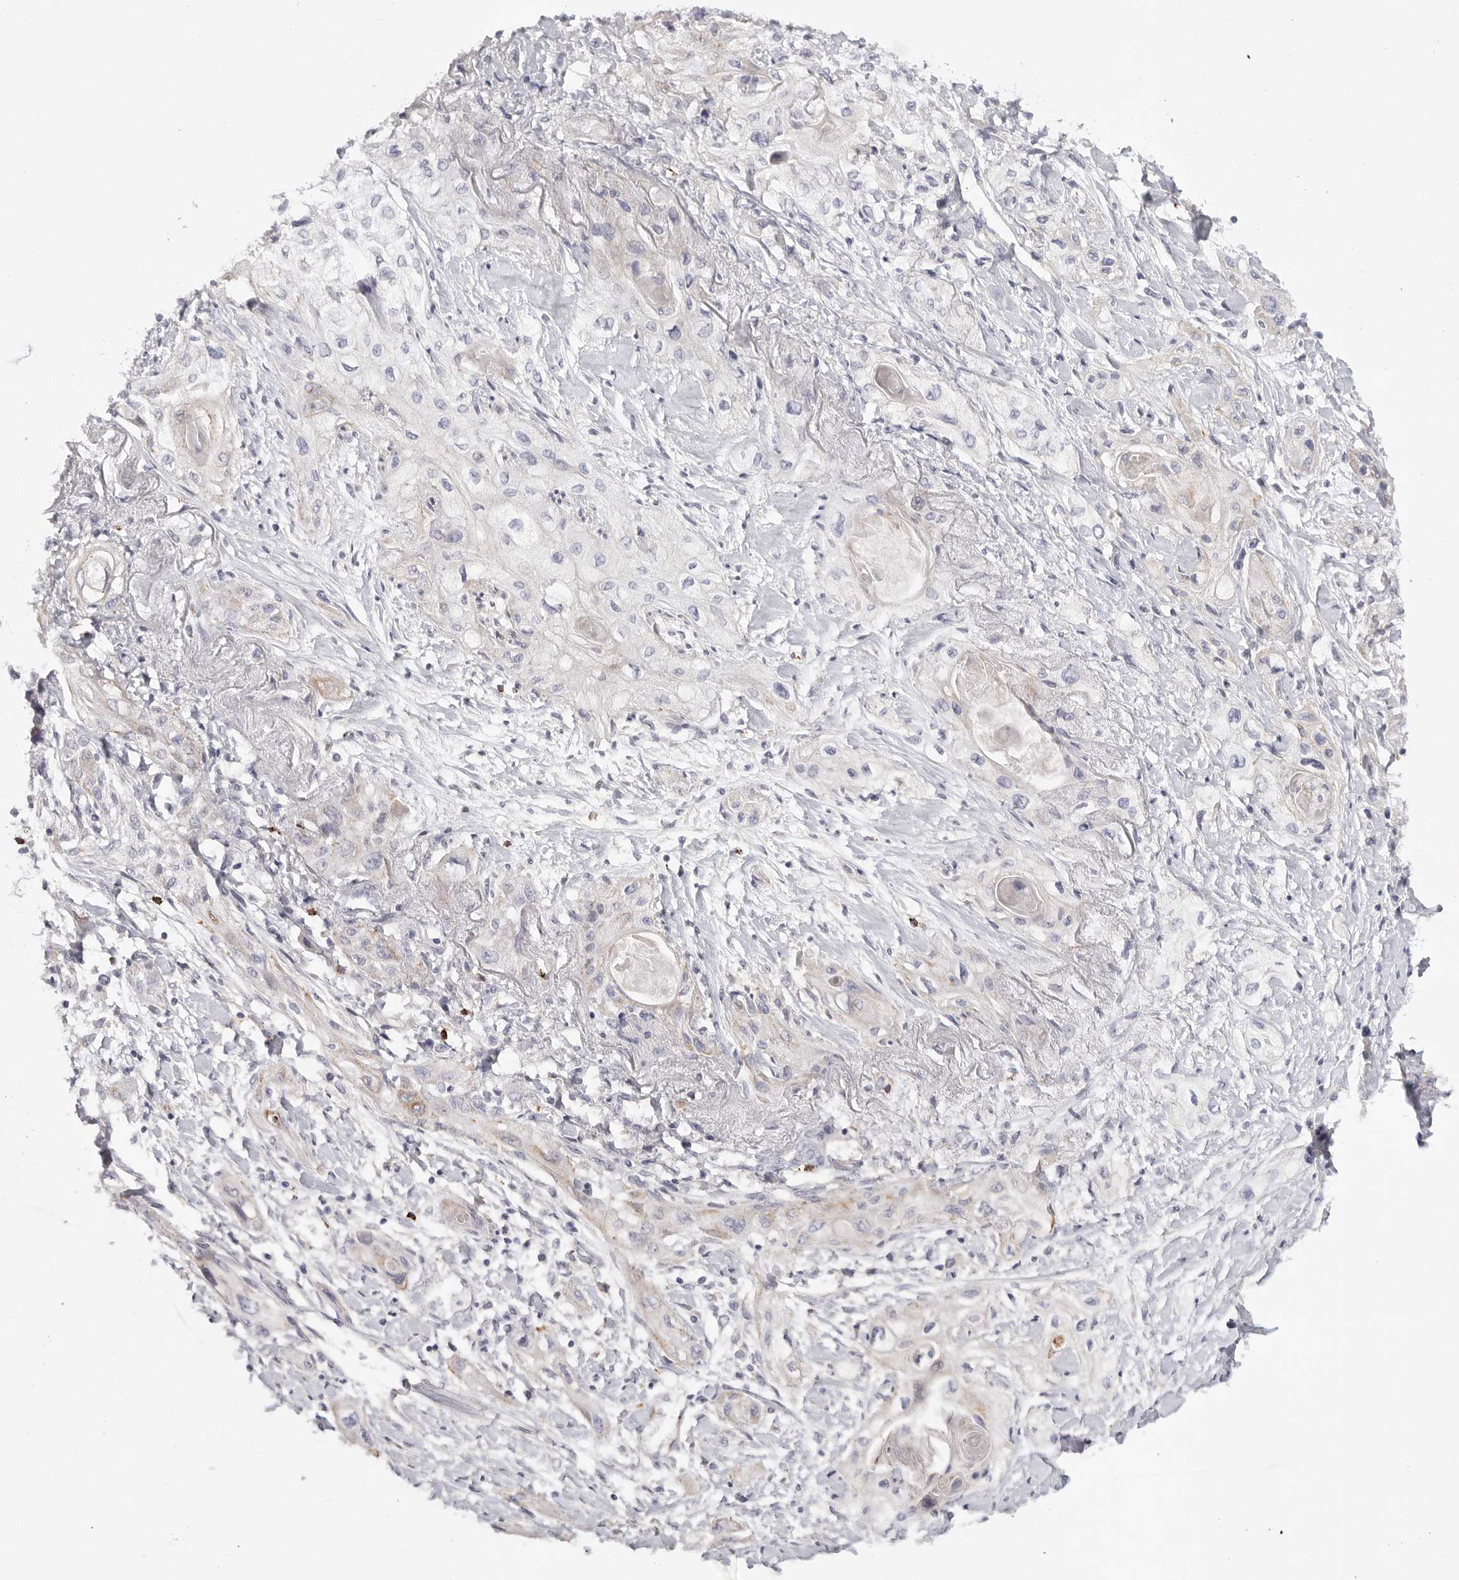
{"staining": {"intensity": "negative", "quantity": "none", "location": "none"}, "tissue": "lung cancer", "cell_type": "Tumor cells", "image_type": "cancer", "snomed": [{"axis": "morphology", "description": "Squamous cell carcinoma, NOS"}, {"axis": "topography", "description": "Lung"}], "caption": "DAB (3,3'-diaminobenzidine) immunohistochemical staining of lung cancer demonstrates no significant expression in tumor cells. The staining was performed using DAB to visualize the protein expression in brown, while the nuclei were stained in blue with hematoxylin (Magnification: 20x).", "gene": "ELP3", "patient": {"sex": "female", "age": 47}}